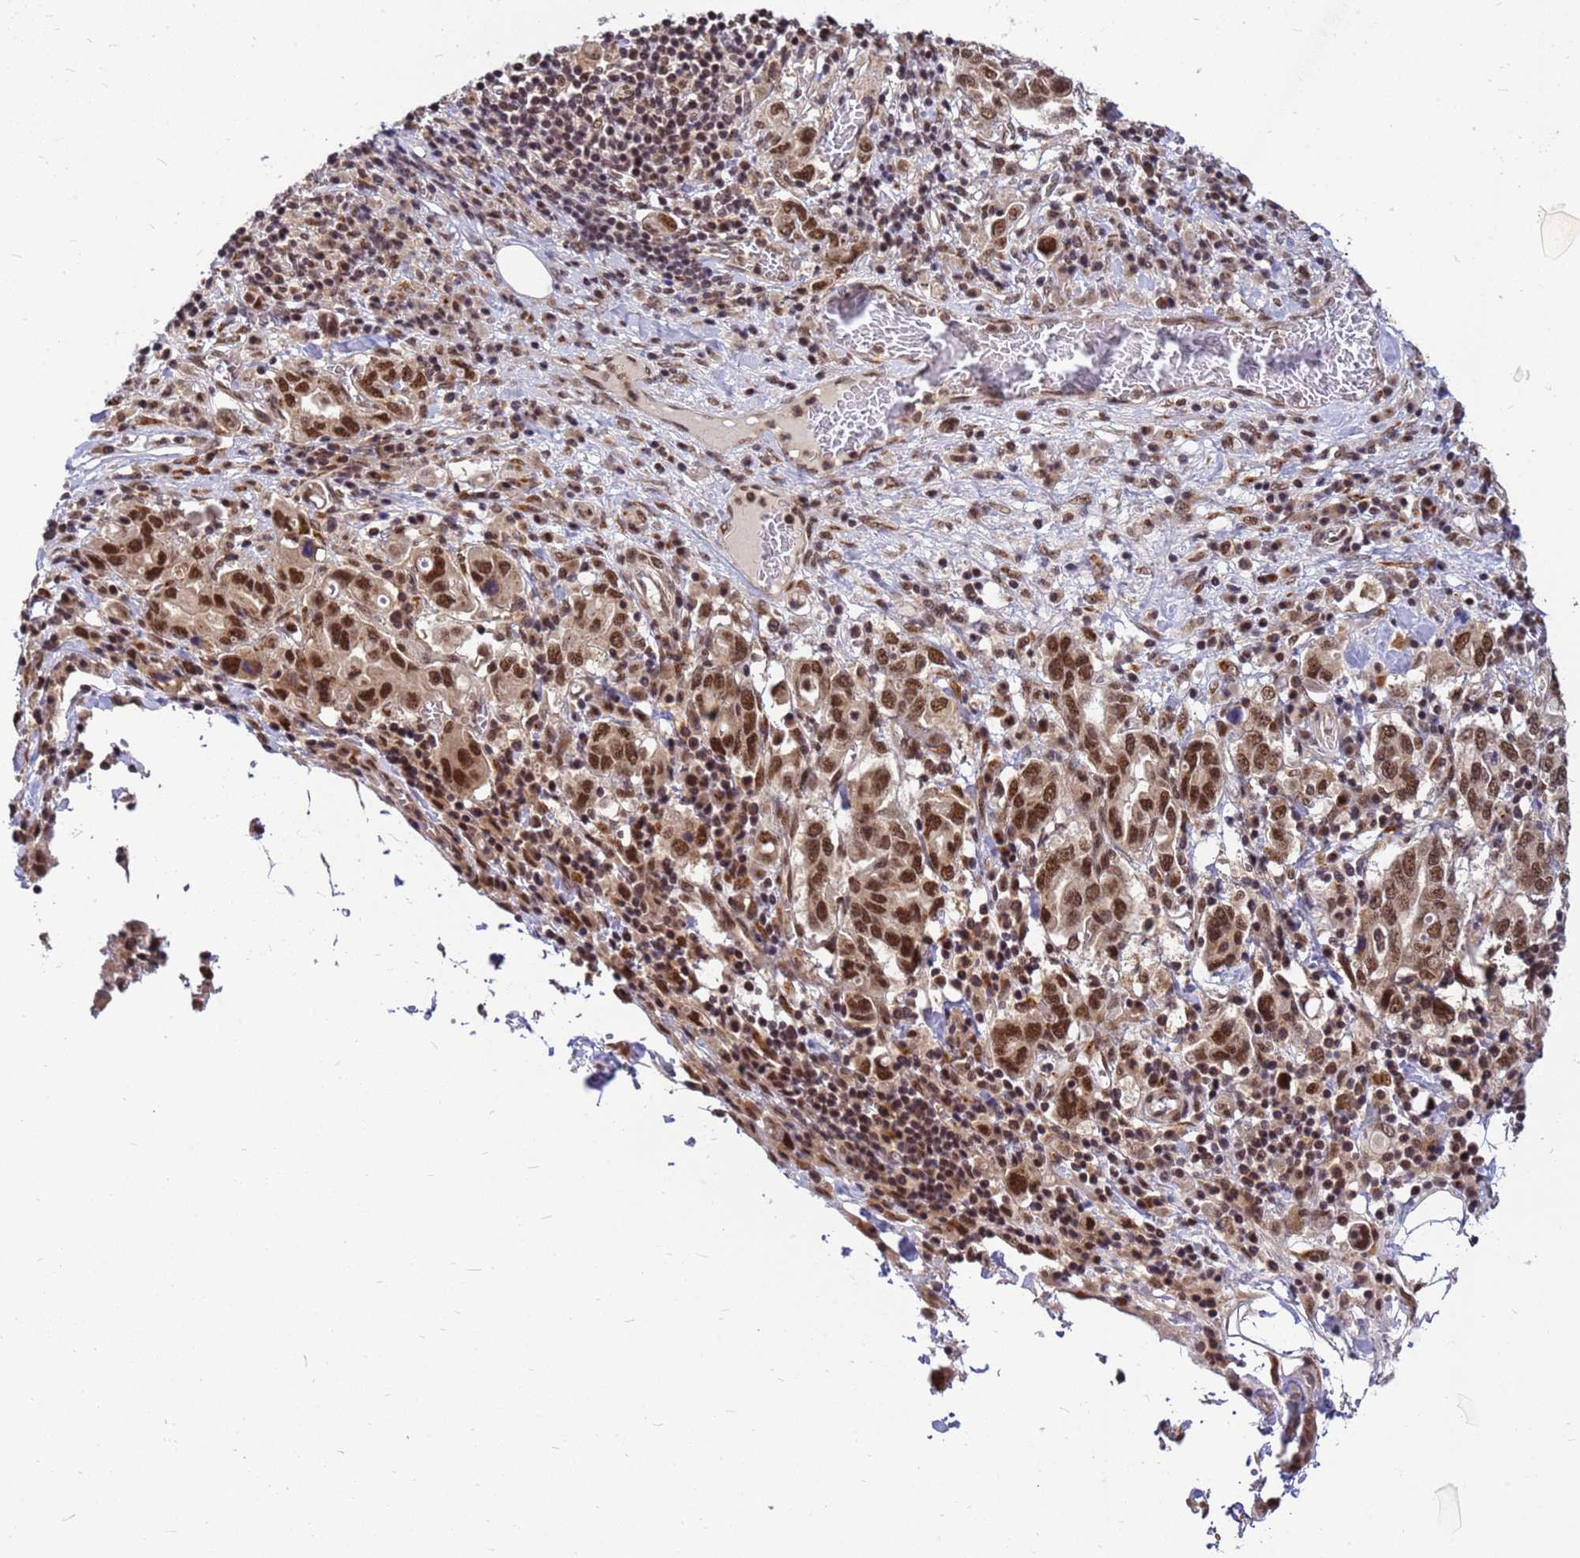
{"staining": {"intensity": "strong", "quantity": ">75%", "location": "nuclear"}, "tissue": "stomach cancer", "cell_type": "Tumor cells", "image_type": "cancer", "snomed": [{"axis": "morphology", "description": "Adenocarcinoma, NOS"}, {"axis": "topography", "description": "Stomach, upper"}, {"axis": "topography", "description": "Stomach"}], "caption": "A brown stain shows strong nuclear staining of a protein in stomach cancer tumor cells.", "gene": "NCBP2", "patient": {"sex": "male", "age": 62}}